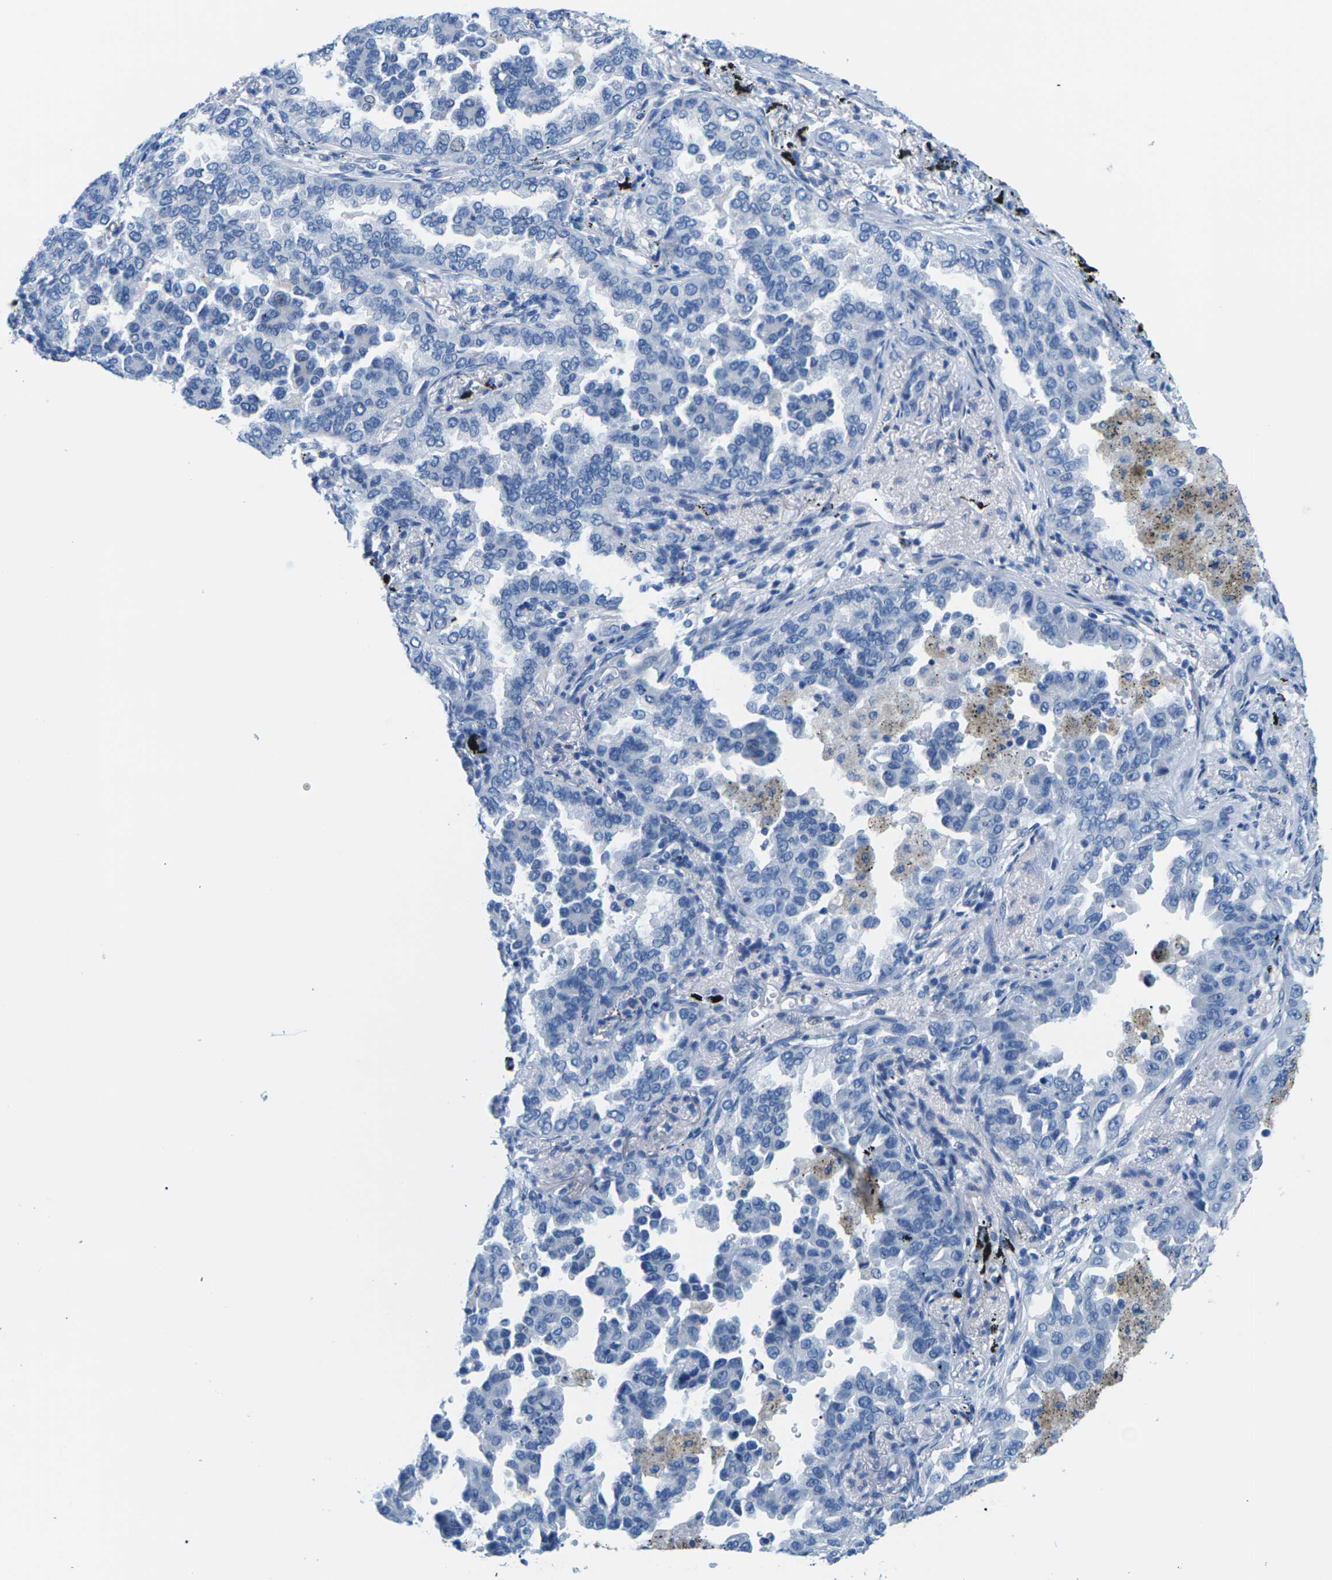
{"staining": {"intensity": "negative", "quantity": "none", "location": "none"}, "tissue": "lung cancer", "cell_type": "Tumor cells", "image_type": "cancer", "snomed": [{"axis": "morphology", "description": "Normal tissue, NOS"}, {"axis": "morphology", "description": "Adenocarcinoma, NOS"}, {"axis": "topography", "description": "Lung"}], "caption": "An image of human lung cancer (adenocarcinoma) is negative for staining in tumor cells. The staining was performed using DAB (3,3'-diaminobenzidine) to visualize the protein expression in brown, while the nuclei were stained in blue with hematoxylin (Magnification: 20x).", "gene": "SLC12A1", "patient": {"sex": "male", "age": 59}}